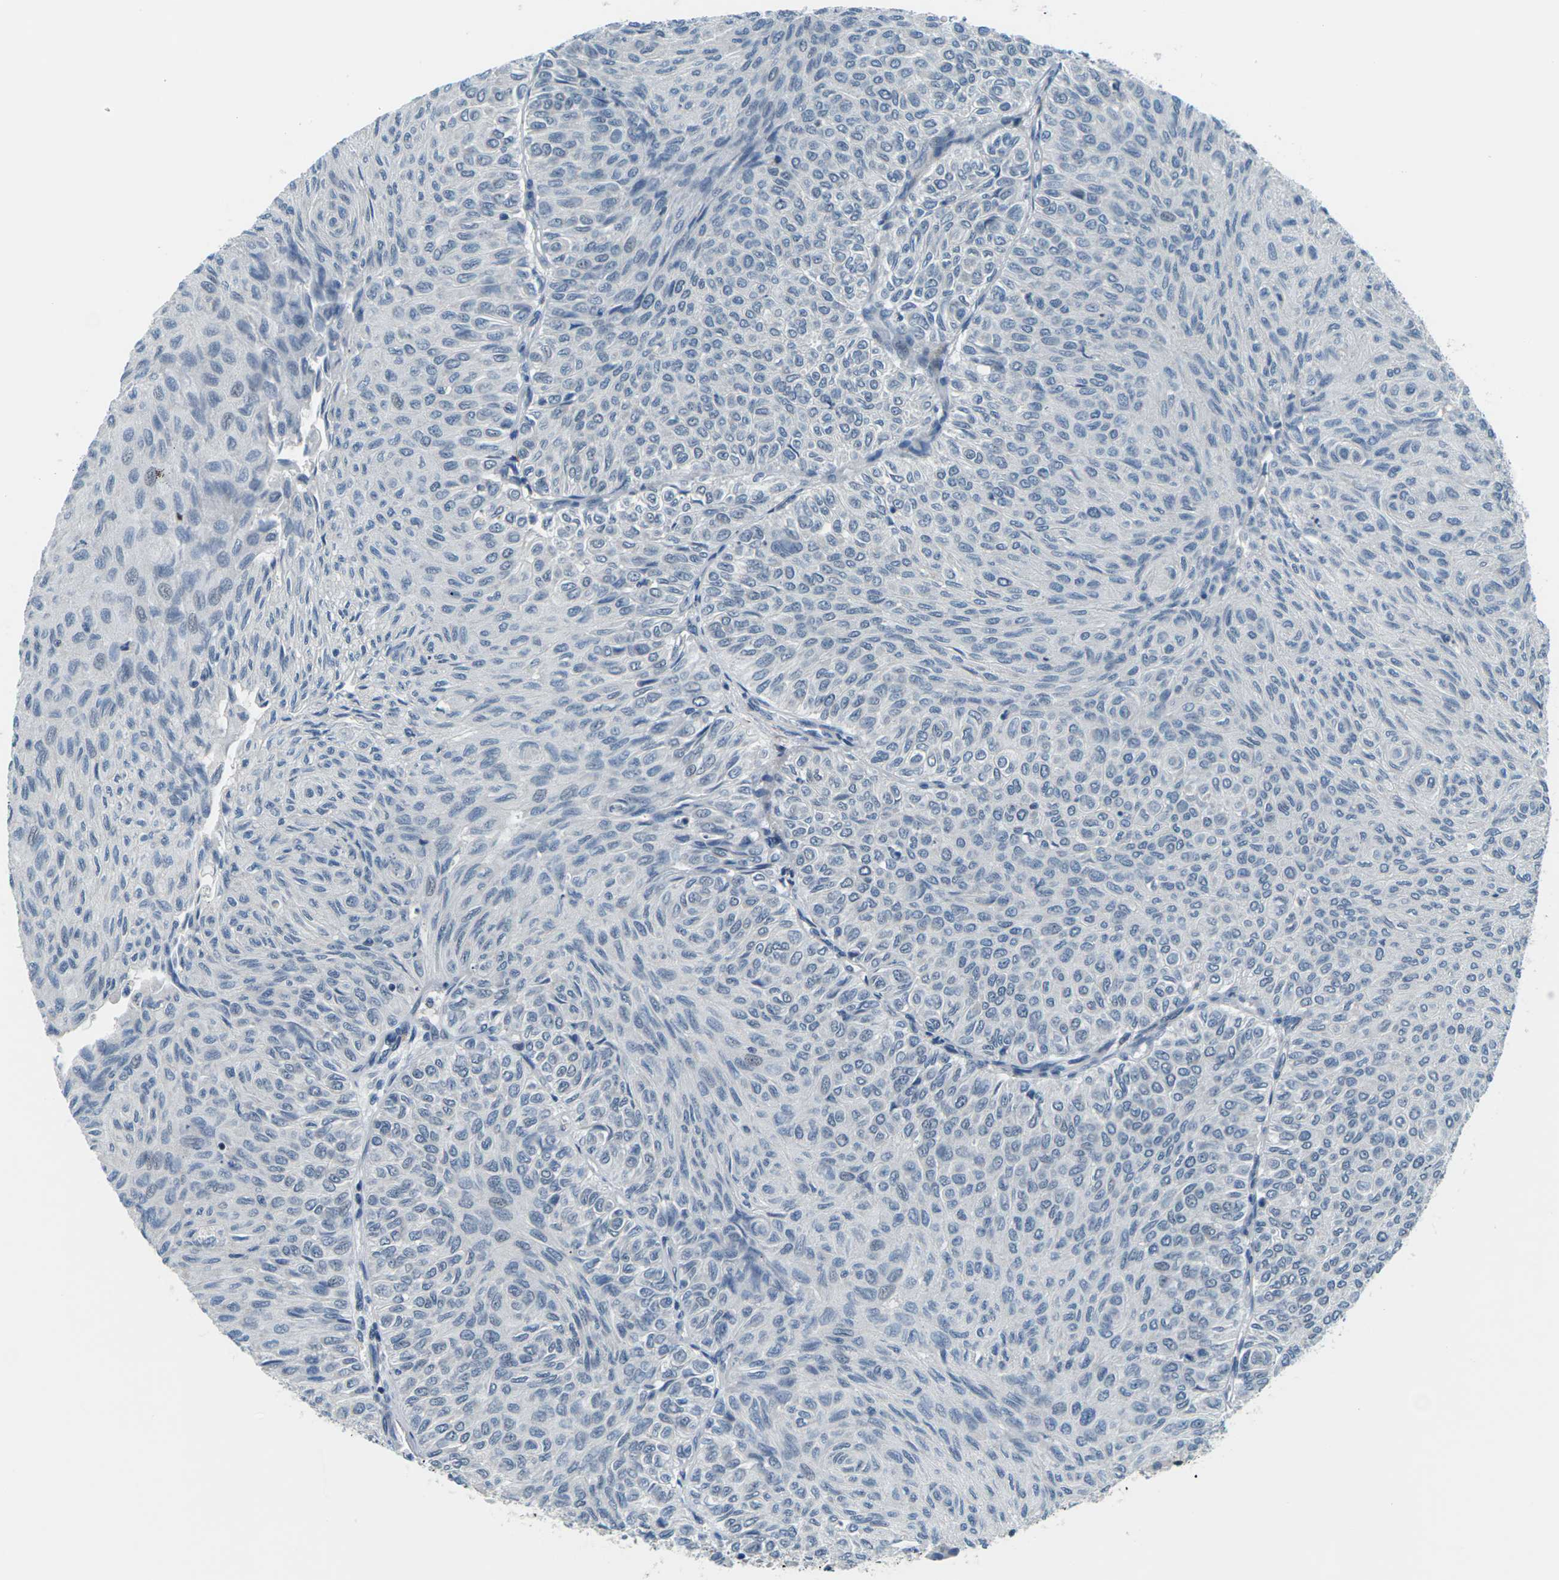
{"staining": {"intensity": "negative", "quantity": "none", "location": "none"}, "tissue": "urothelial cancer", "cell_type": "Tumor cells", "image_type": "cancer", "snomed": [{"axis": "morphology", "description": "Urothelial carcinoma, Low grade"}, {"axis": "topography", "description": "Urinary bladder"}], "caption": "This histopathology image is of urothelial carcinoma (low-grade) stained with immunohistochemistry (IHC) to label a protein in brown with the nuclei are counter-stained blue. There is no staining in tumor cells.", "gene": "SLC13A3", "patient": {"sex": "male", "age": 78}}